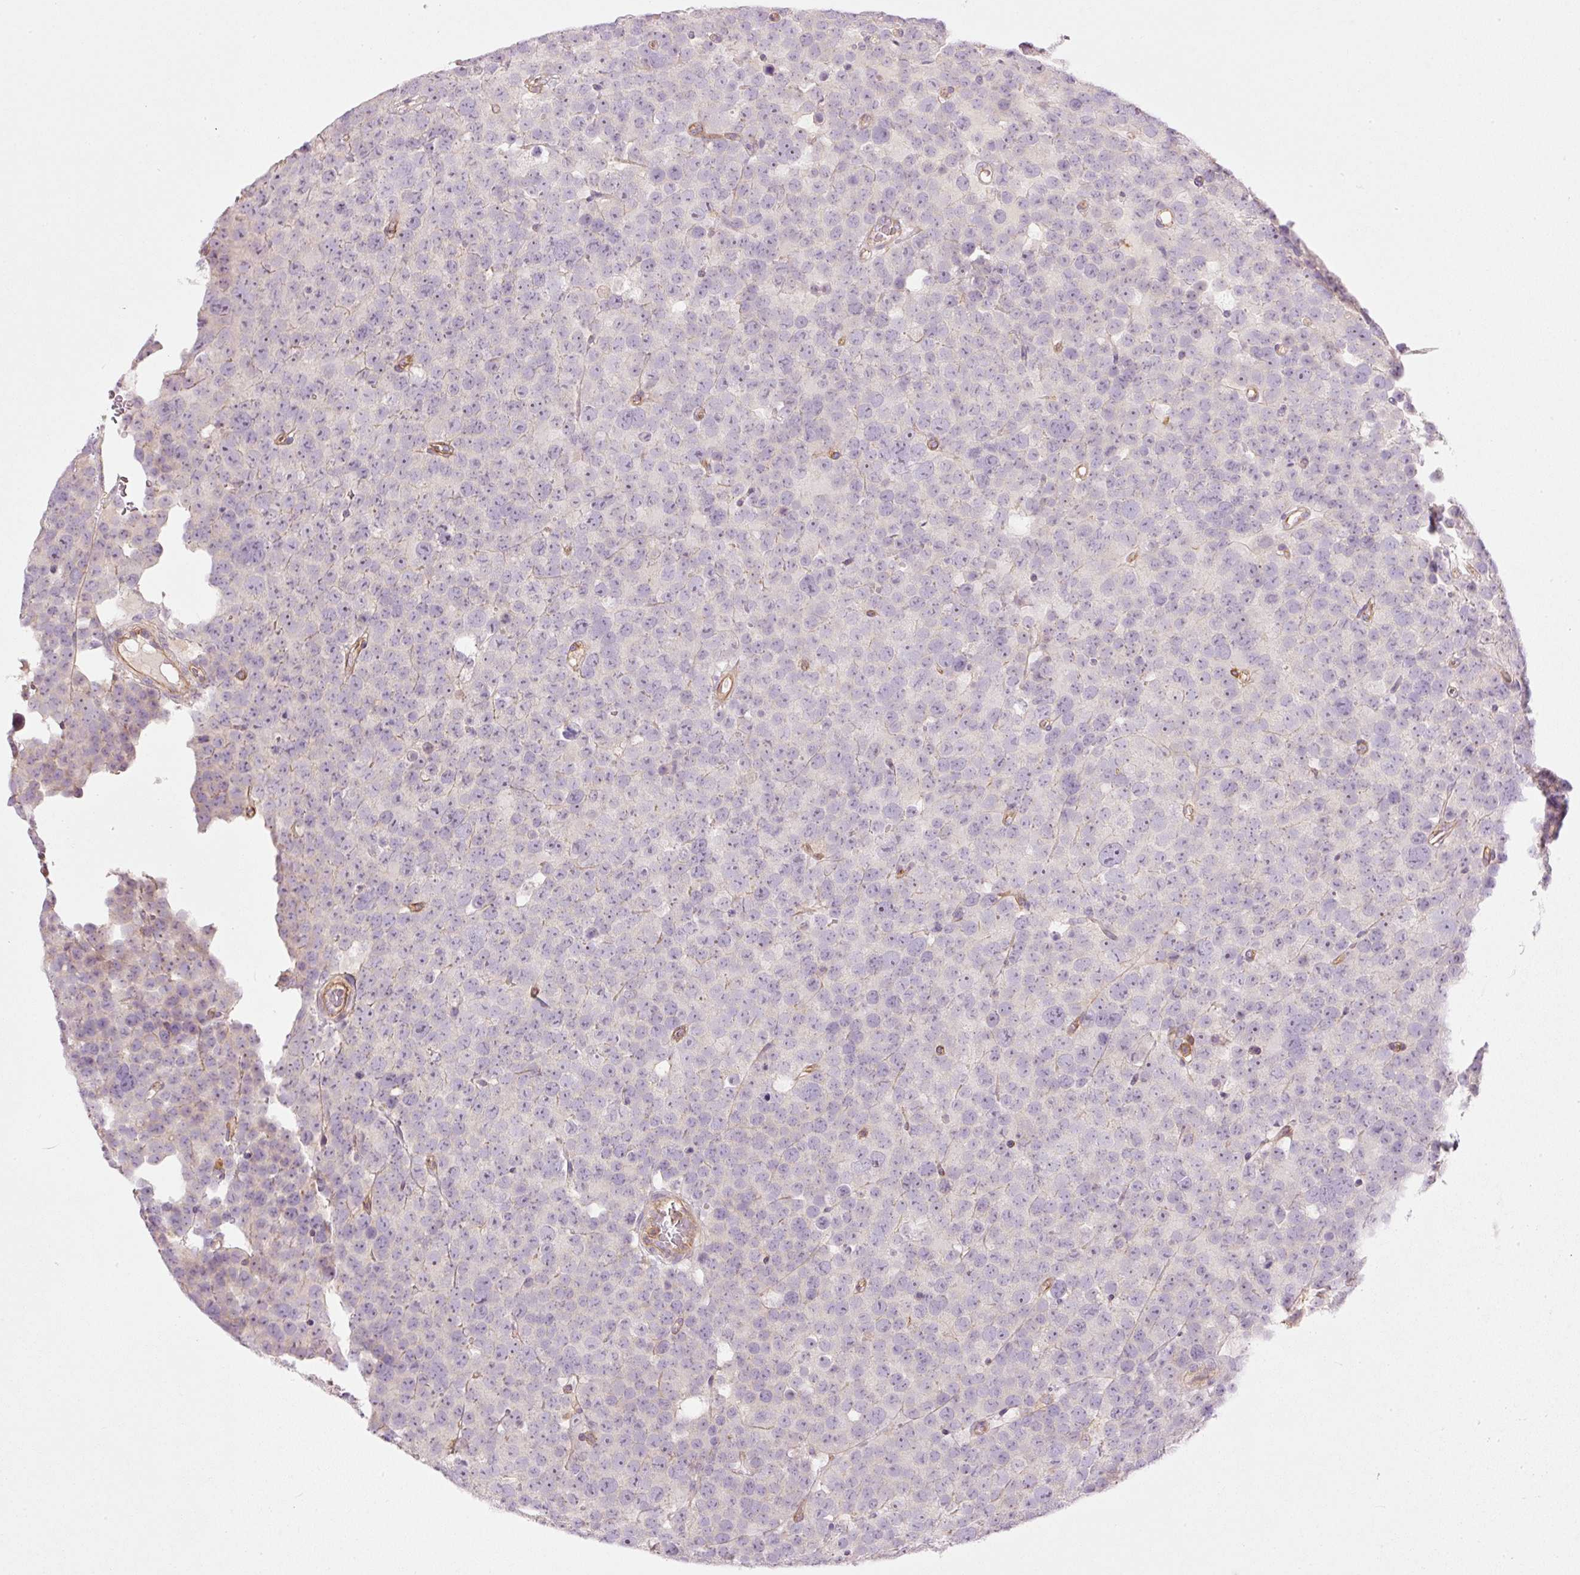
{"staining": {"intensity": "negative", "quantity": "none", "location": "none"}, "tissue": "testis cancer", "cell_type": "Tumor cells", "image_type": "cancer", "snomed": [{"axis": "morphology", "description": "Seminoma, NOS"}, {"axis": "topography", "description": "Testis"}], "caption": "DAB immunohistochemical staining of testis cancer exhibits no significant staining in tumor cells.", "gene": "SIPA1", "patient": {"sex": "male", "age": 71}}